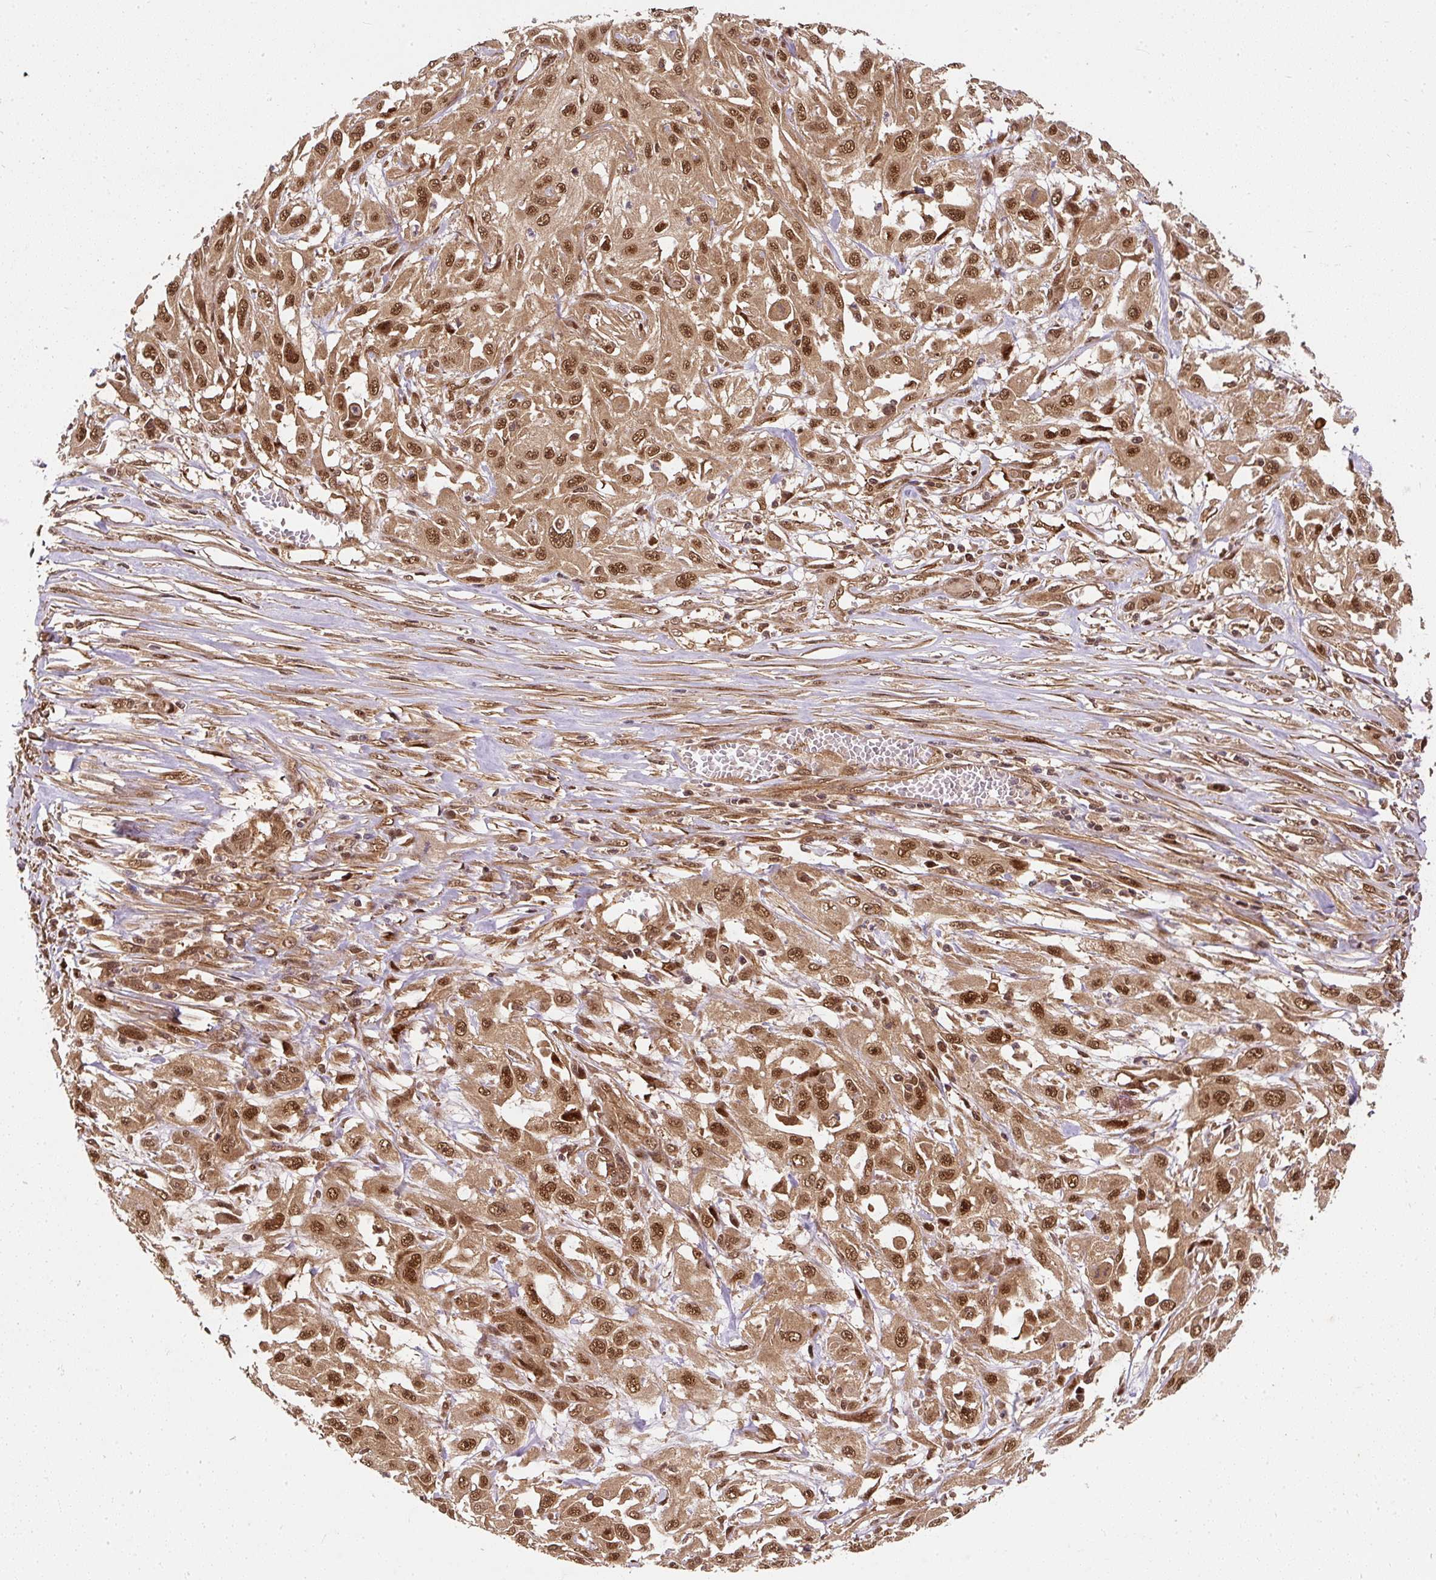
{"staining": {"intensity": "moderate", "quantity": ">75%", "location": "cytoplasmic/membranous,nuclear"}, "tissue": "skin cancer", "cell_type": "Tumor cells", "image_type": "cancer", "snomed": [{"axis": "morphology", "description": "Squamous cell carcinoma, NOS"}, {"axis": "morphology", "description": "Squamous cell carcinoma, metastatic, NOS"}, {"axis": "topography", "description": "Skin"}, {"axis": "topography", "description": "Lymph node"}], "caption": "Human skin squamous cell carcinoma stained with a brown dye displays moderate cytoplasmic/membranous and nuclear positive staining in about >75% of tumor cells.", "gene": "PSMD1", "patient": {"sex": "male", "age": 75}}